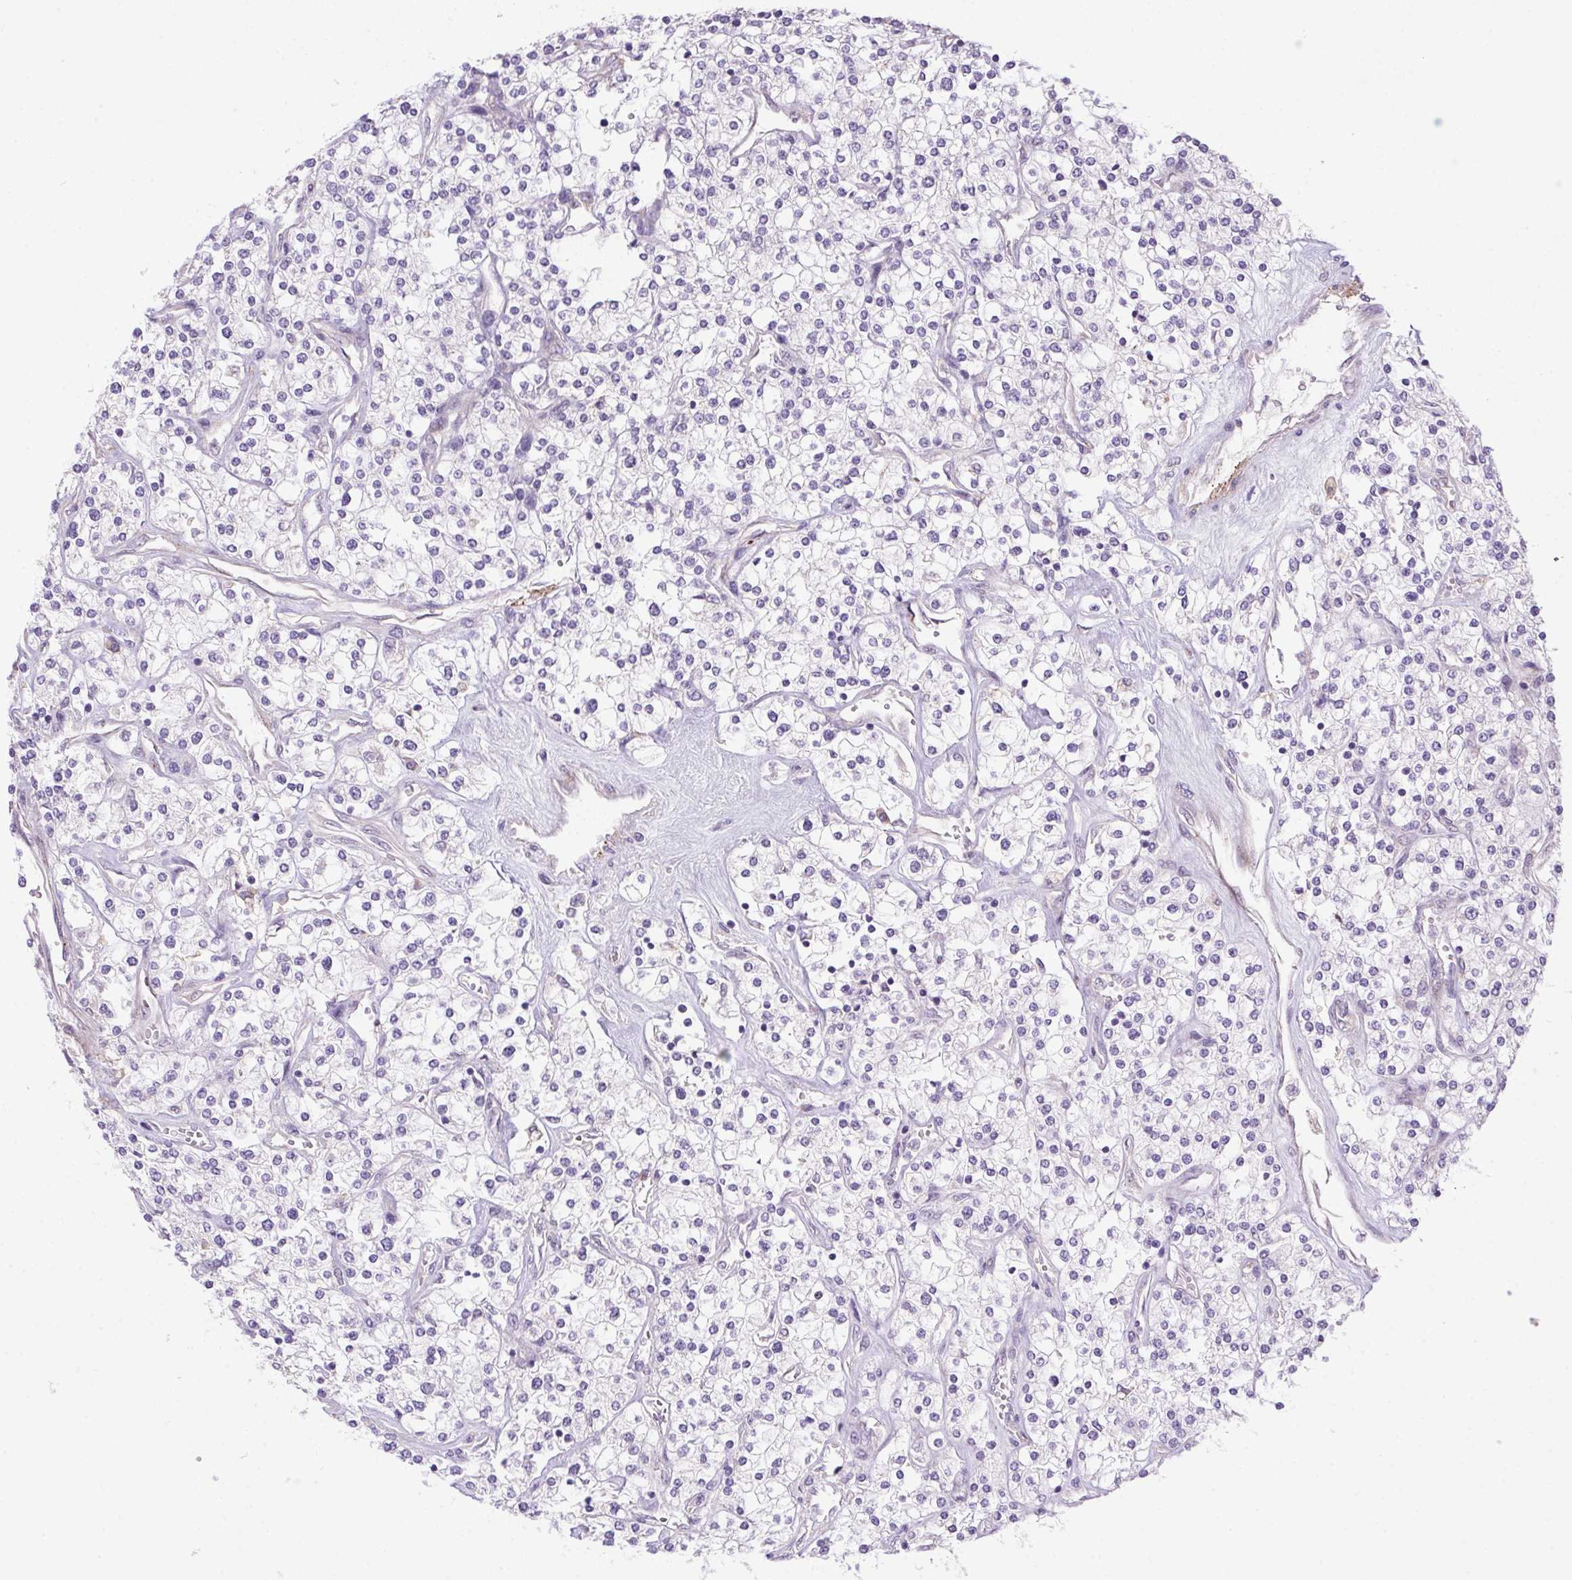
{"staining": {"intensity": "negative", "quantity": "none", "location": "none"}, "tissue": "renal cancer", "cell_type": "Tumor cells", "image_type": "cancer", "snomed": [{"axis": "morphology", "description": "Adenocarcinoma, NOS"}, {"axis": "topography", "description": "Kidney"}], "caption": "High magnification brightfield microscopy of adenocarcinoma (renal) stained with DAB (3,3'-diaminobenzidine) (brown) and counterstained with hematoxylin (blue): tumor cells show no significant positivity.", "gene": "LRRTM1", "patient": {"sex": "male", "age": 80}}